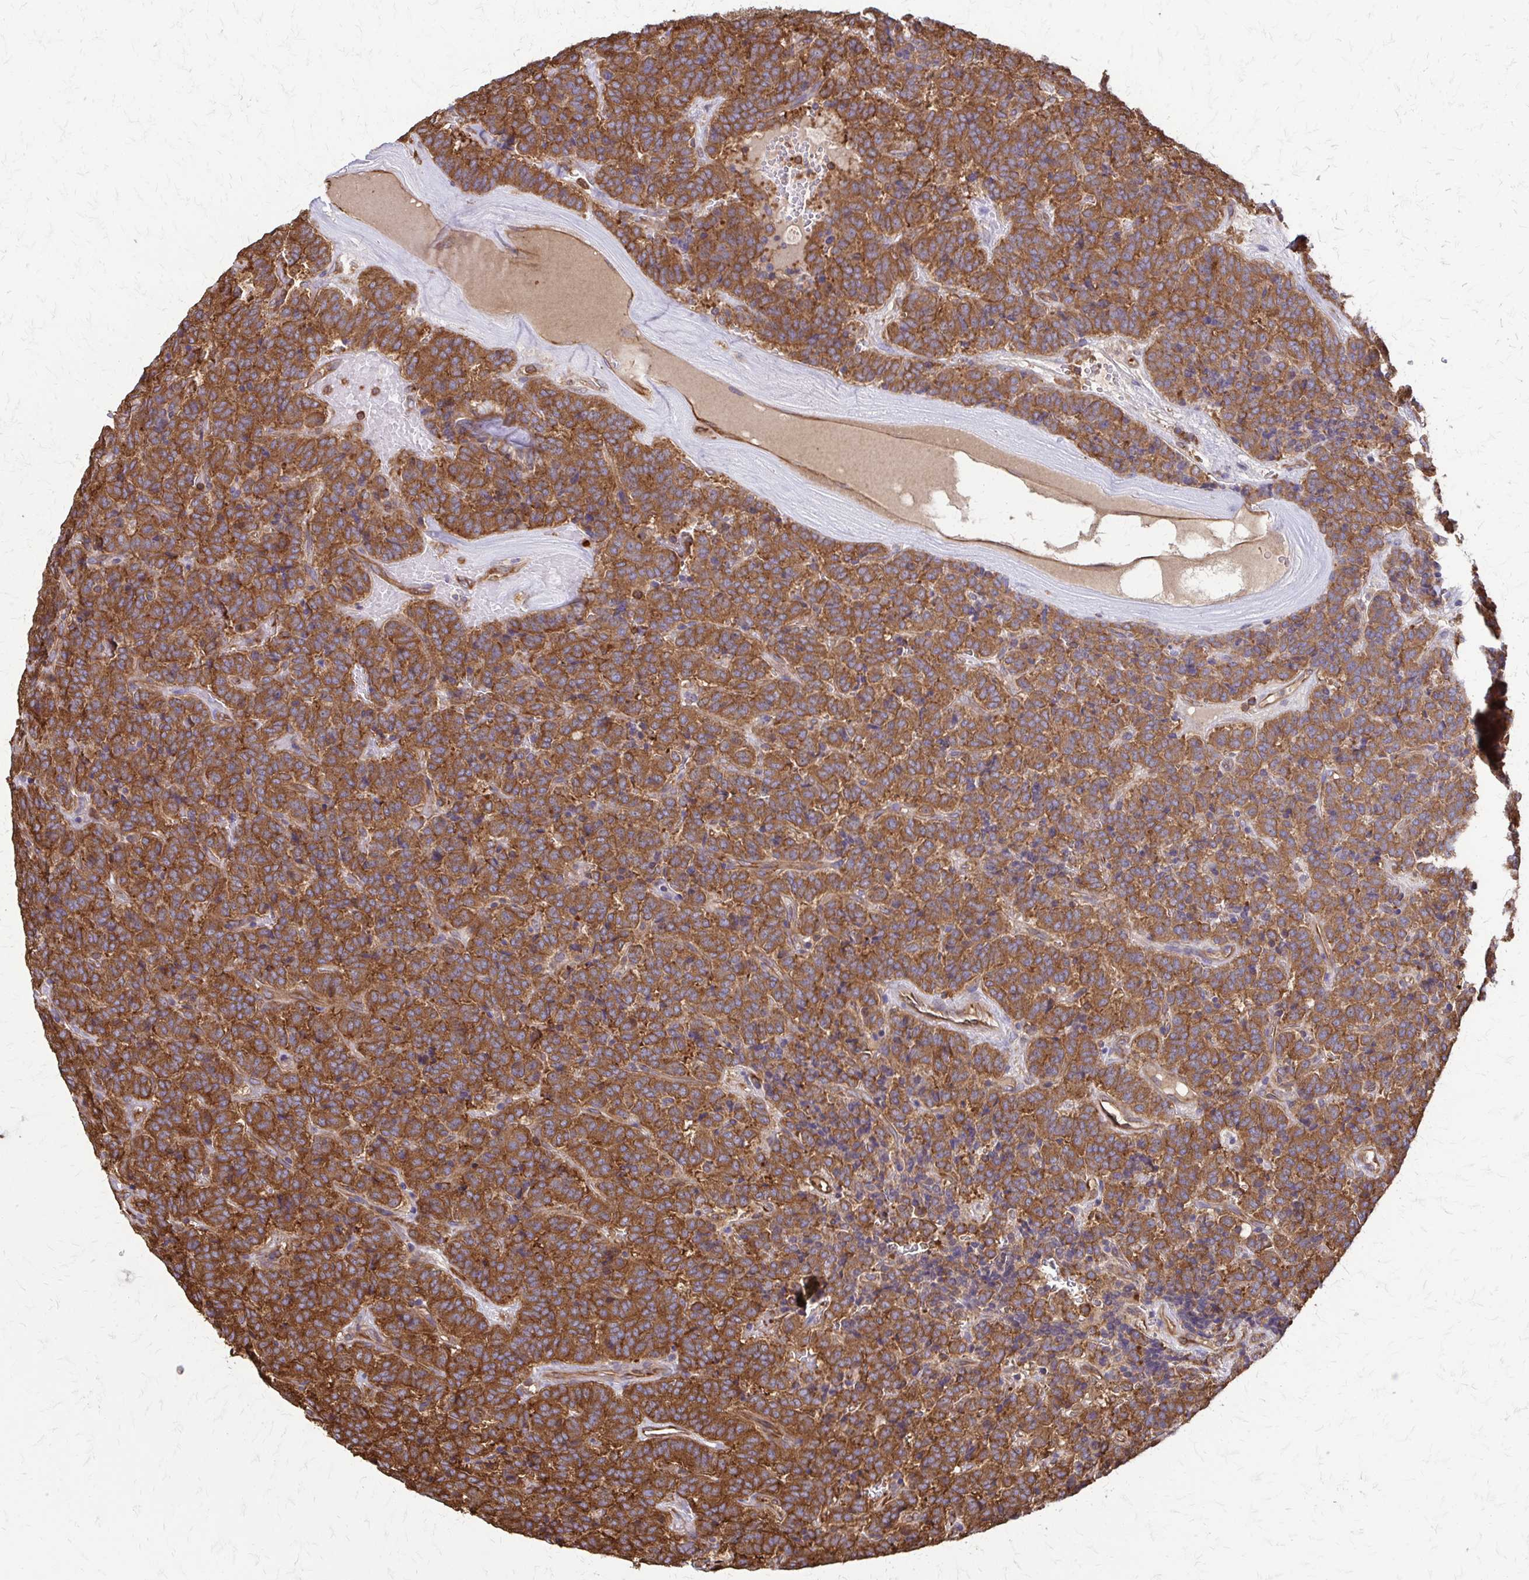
{"staining": {"intensity": "strong", "quantity": ">75%", "location": "cytoplasmic/membranous"}, "tissue": "carcinoid", "cell_type": "Tumor cells", "image_type": "cancer", "snomed": [{"axis": "morphology", "description": "Carcinoid, malignant, NOS"}, {"axis": "topography", "description": "Pancreas"}], "caption": "Carcinoid stained with a brown dye displays strong cytoplasmic/membranous positive staining in approximately >75% of tumor cells.", "gene": "EEF2", "patient": {"sex": "male", "age": 36}}